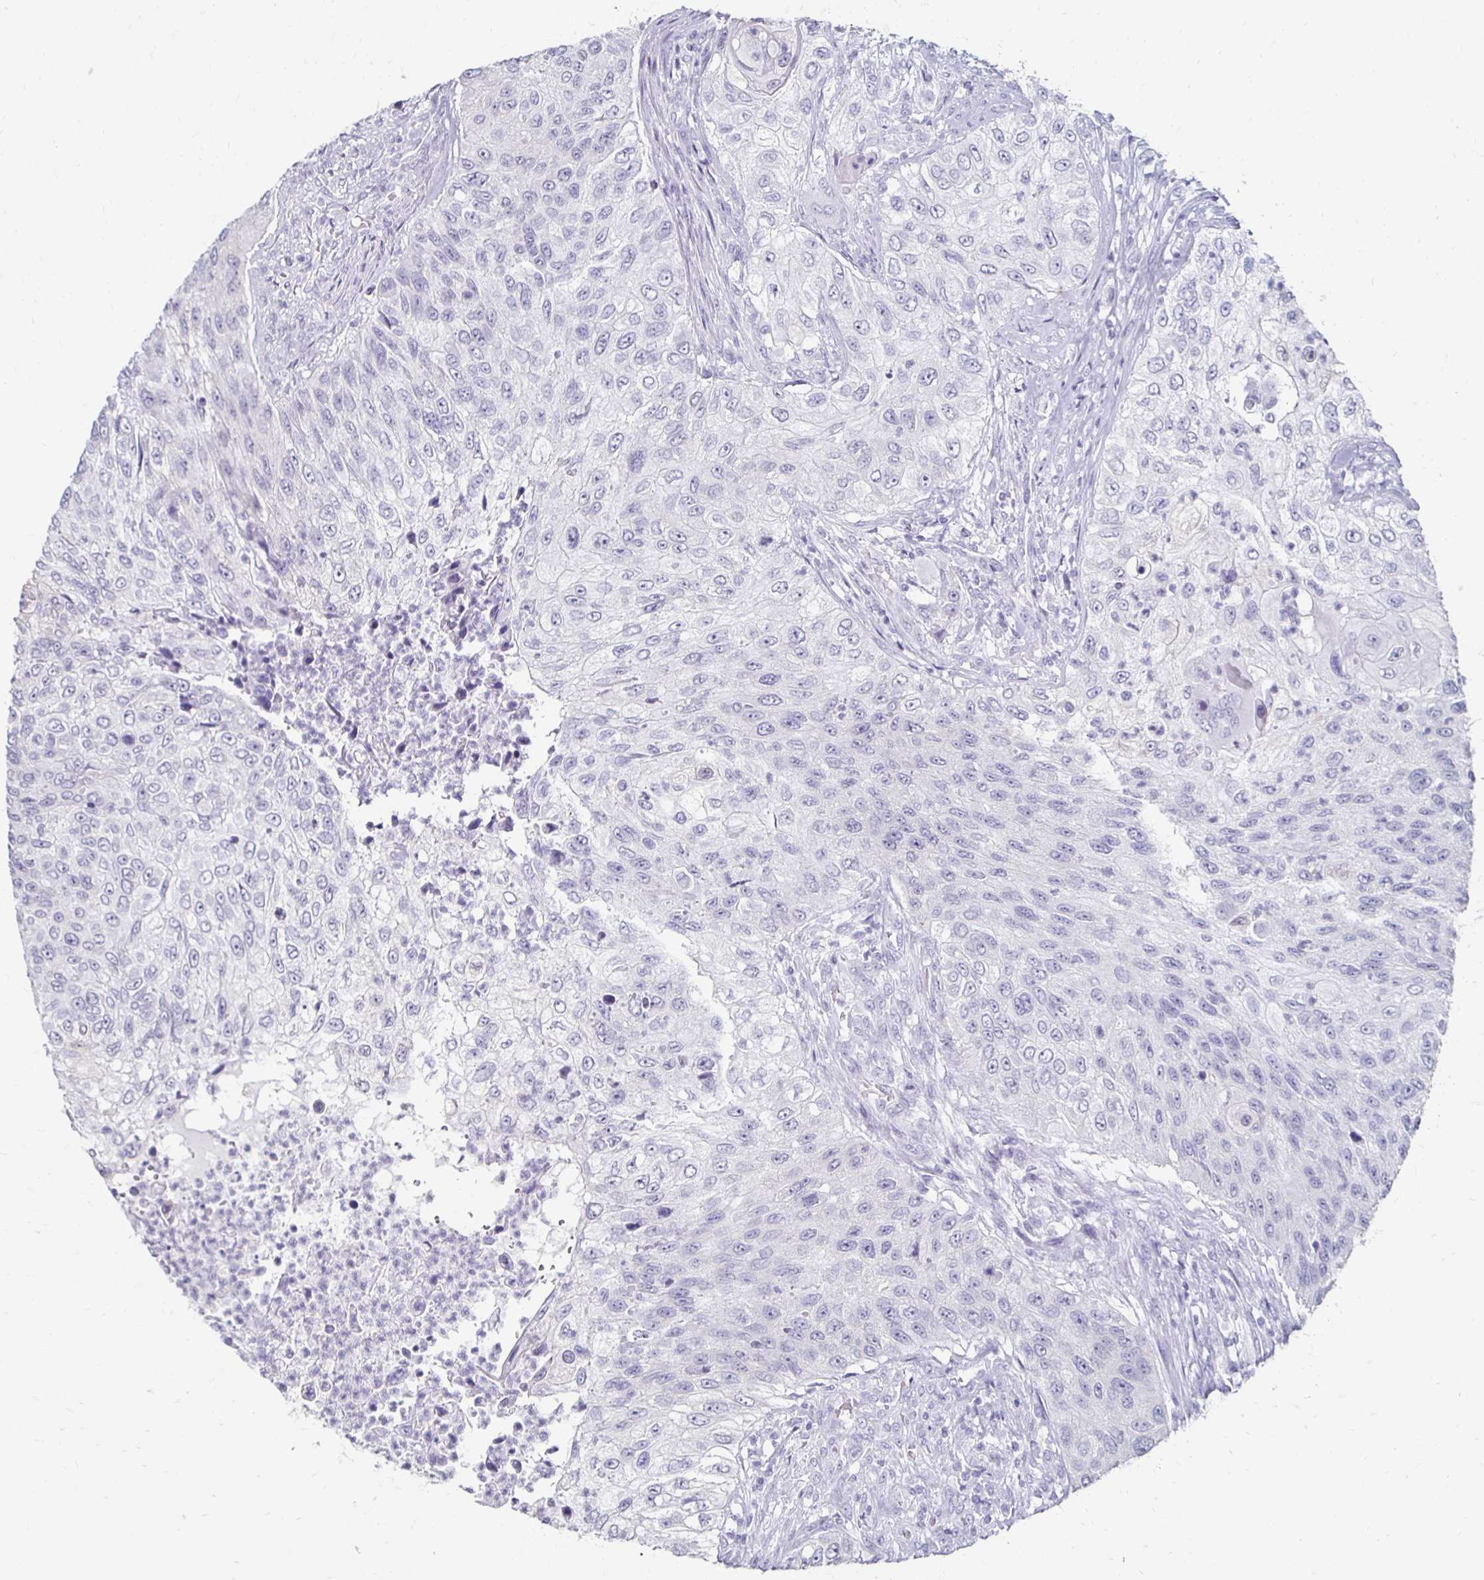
{"staining": {"intensity": "negative", "quantity": "none", "location": "none"}, "tissue": "urothelial cancer", "cell_type": "Tumor cells", "image_type": "cancer", "snomed": [{"axis": "morphology", "description": "Urothelial carcinoma, High grade"}, {"axis": "topography", "description": "Urinary bladder"}], "caption": "Immunohistochemistry (IHC) micrograph of neoplastic tissue: human urothelial carcinoma (high-grade) stained with DAB (3,3'-diaminobenzidine) displays no significant protein positivity in tumor cells.", "gene": "TOMM34", "patient": {"sex": "female", "age": 60}}